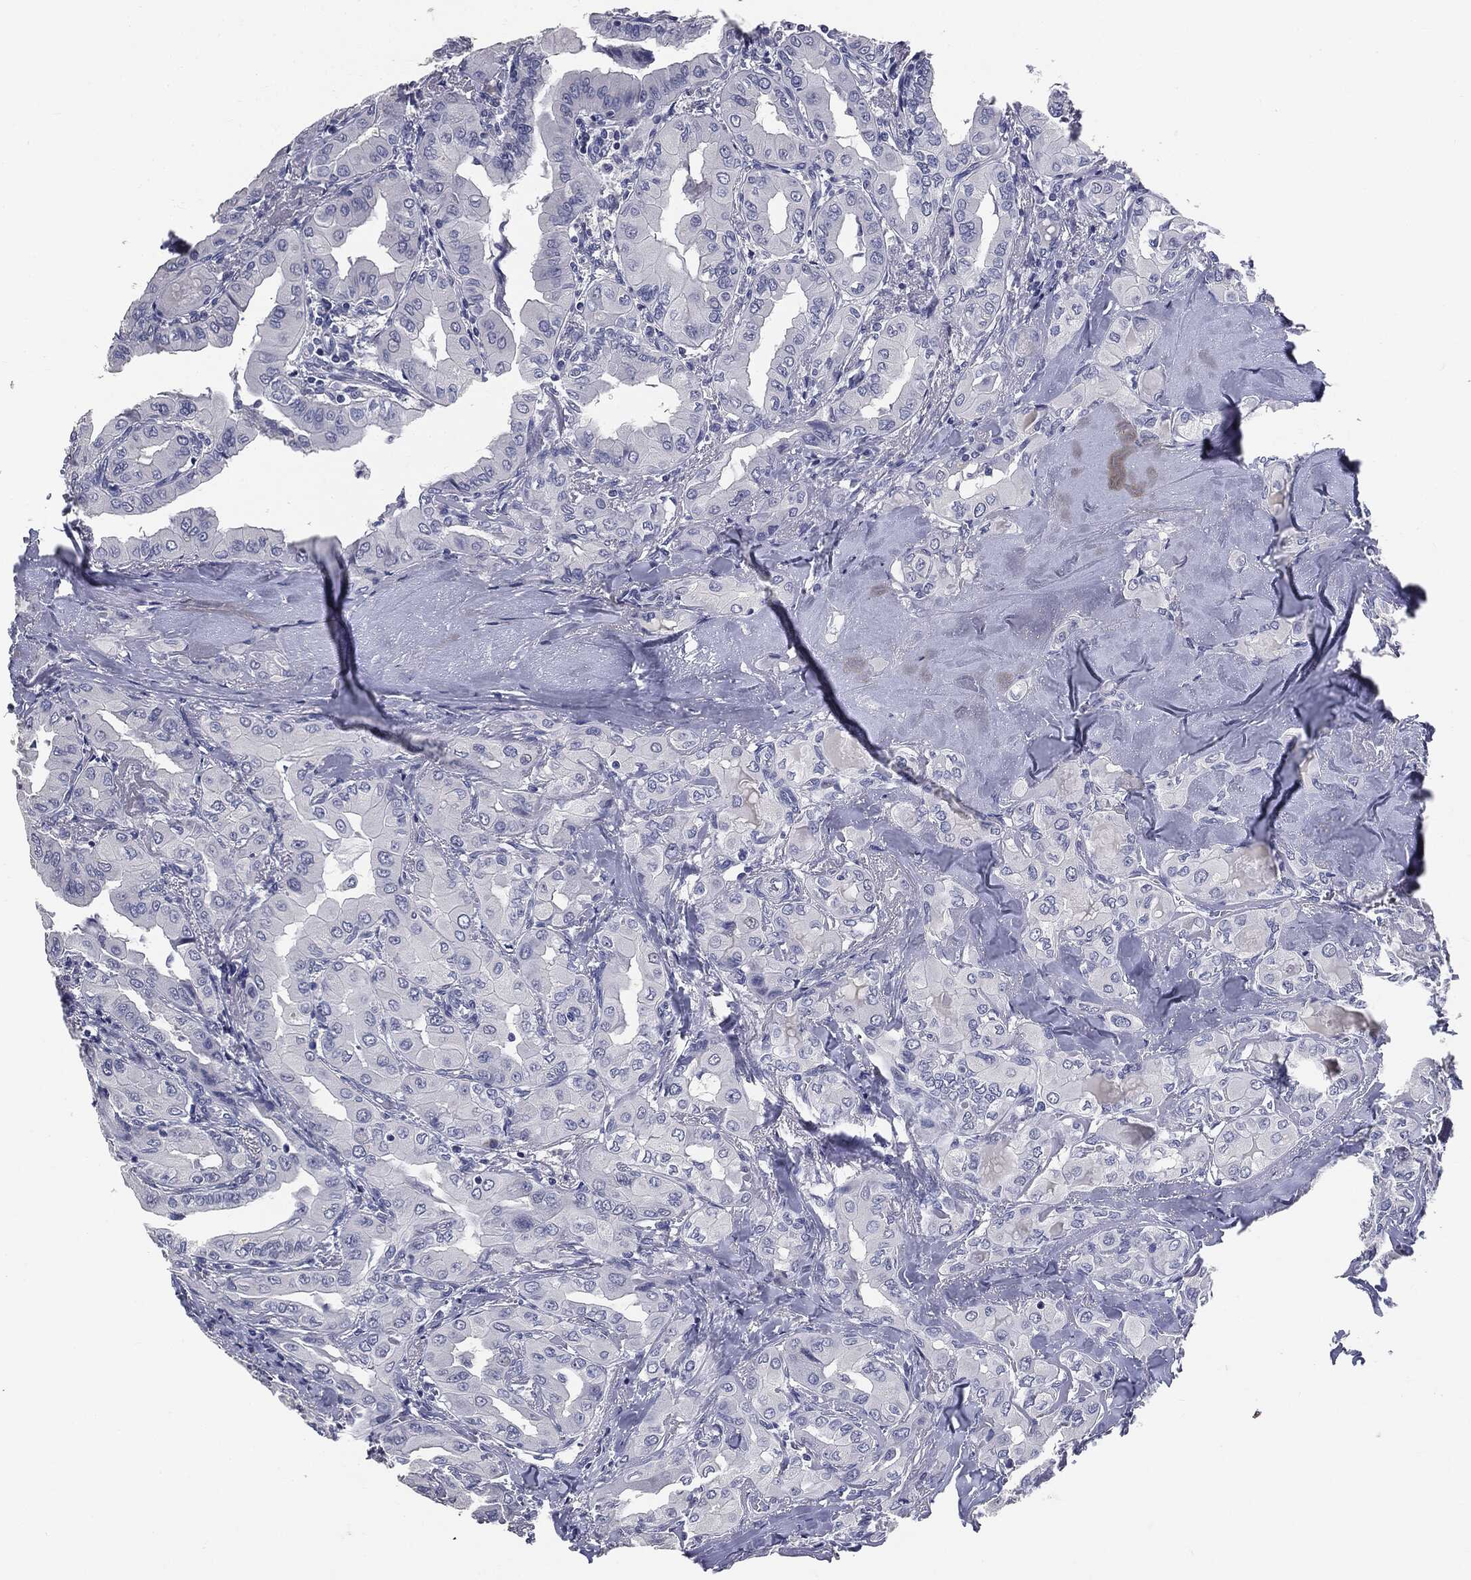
{"staining": {"intensity": "negative", "quantity": "none", "location": "none"}, "tissue": "thyroid cancer", "cell_type": "Tumor cells", "image_type": "cancer", "snomed": [{"axis": "morphology", "description": "Normal tissue, NOS"}, {"axis": "morphology", "description": "Papillary adenocarcinoma, NOS"}, {"axis": "topography", "description": "Thyroid gland"}], "caption": "Tumor cells are negative for brown protein staining in thyroid papillary adenocarcinoma.", "gene": "AFP", "patient": {"sex": "female", "age": 66}}